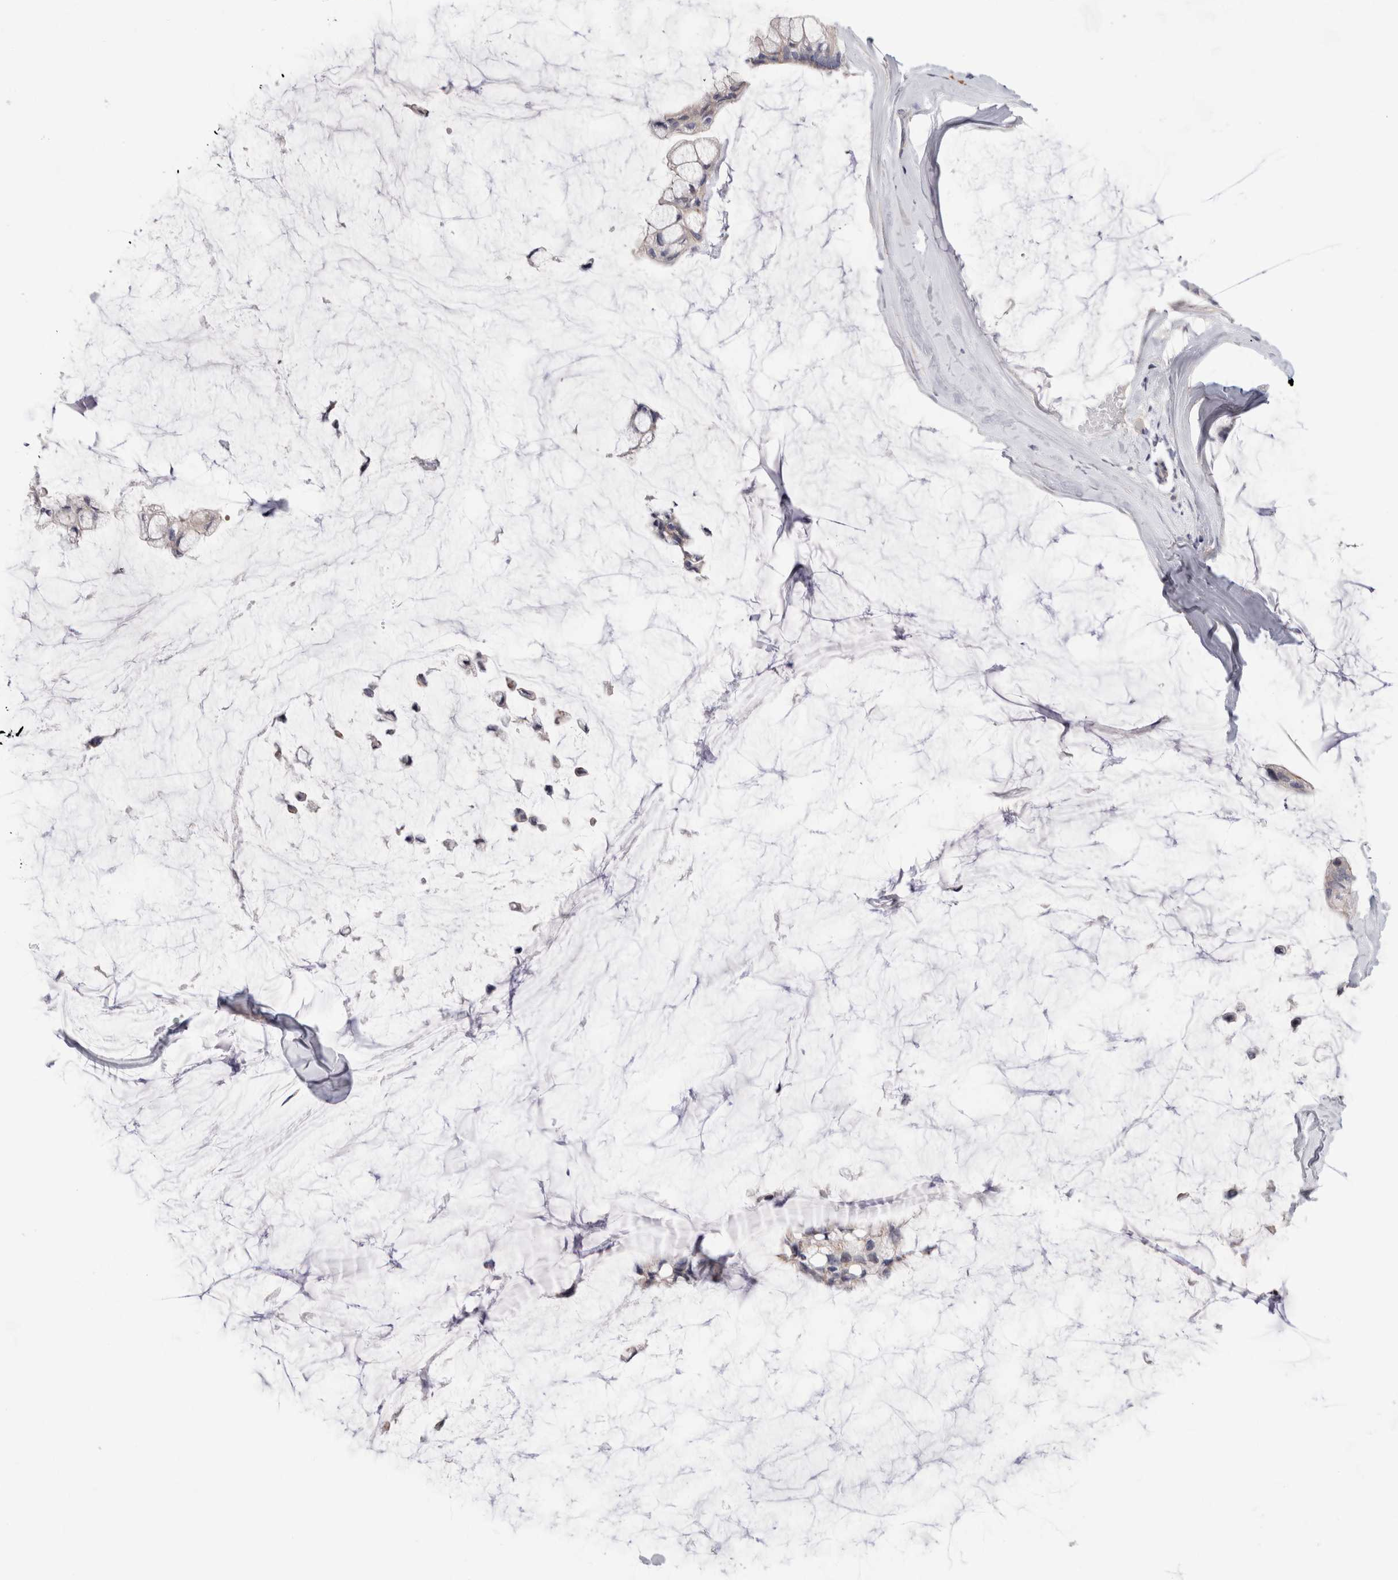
{"staining": {"intensity": "weak", "quantity": "<25%", "location": "cytoplasmic/membranous"}, "tissue": "ovarian cancer", "cell_type": "Tumor cells", "image_type": "cancer", "snomed": [{"axis": "morphology", "description": "Cystadenocarcinoma, mucinous, NOS"}, {"axis": "topography", "description": "Ovary"}], "caption": "The micrograph displays no staining of tumor cells in mucinous cystadenocarcinoma (ovarian). Nuclei are stained in blue.", "gene": "SPINK2", "patient": {"sex": "female", "age": 39}}